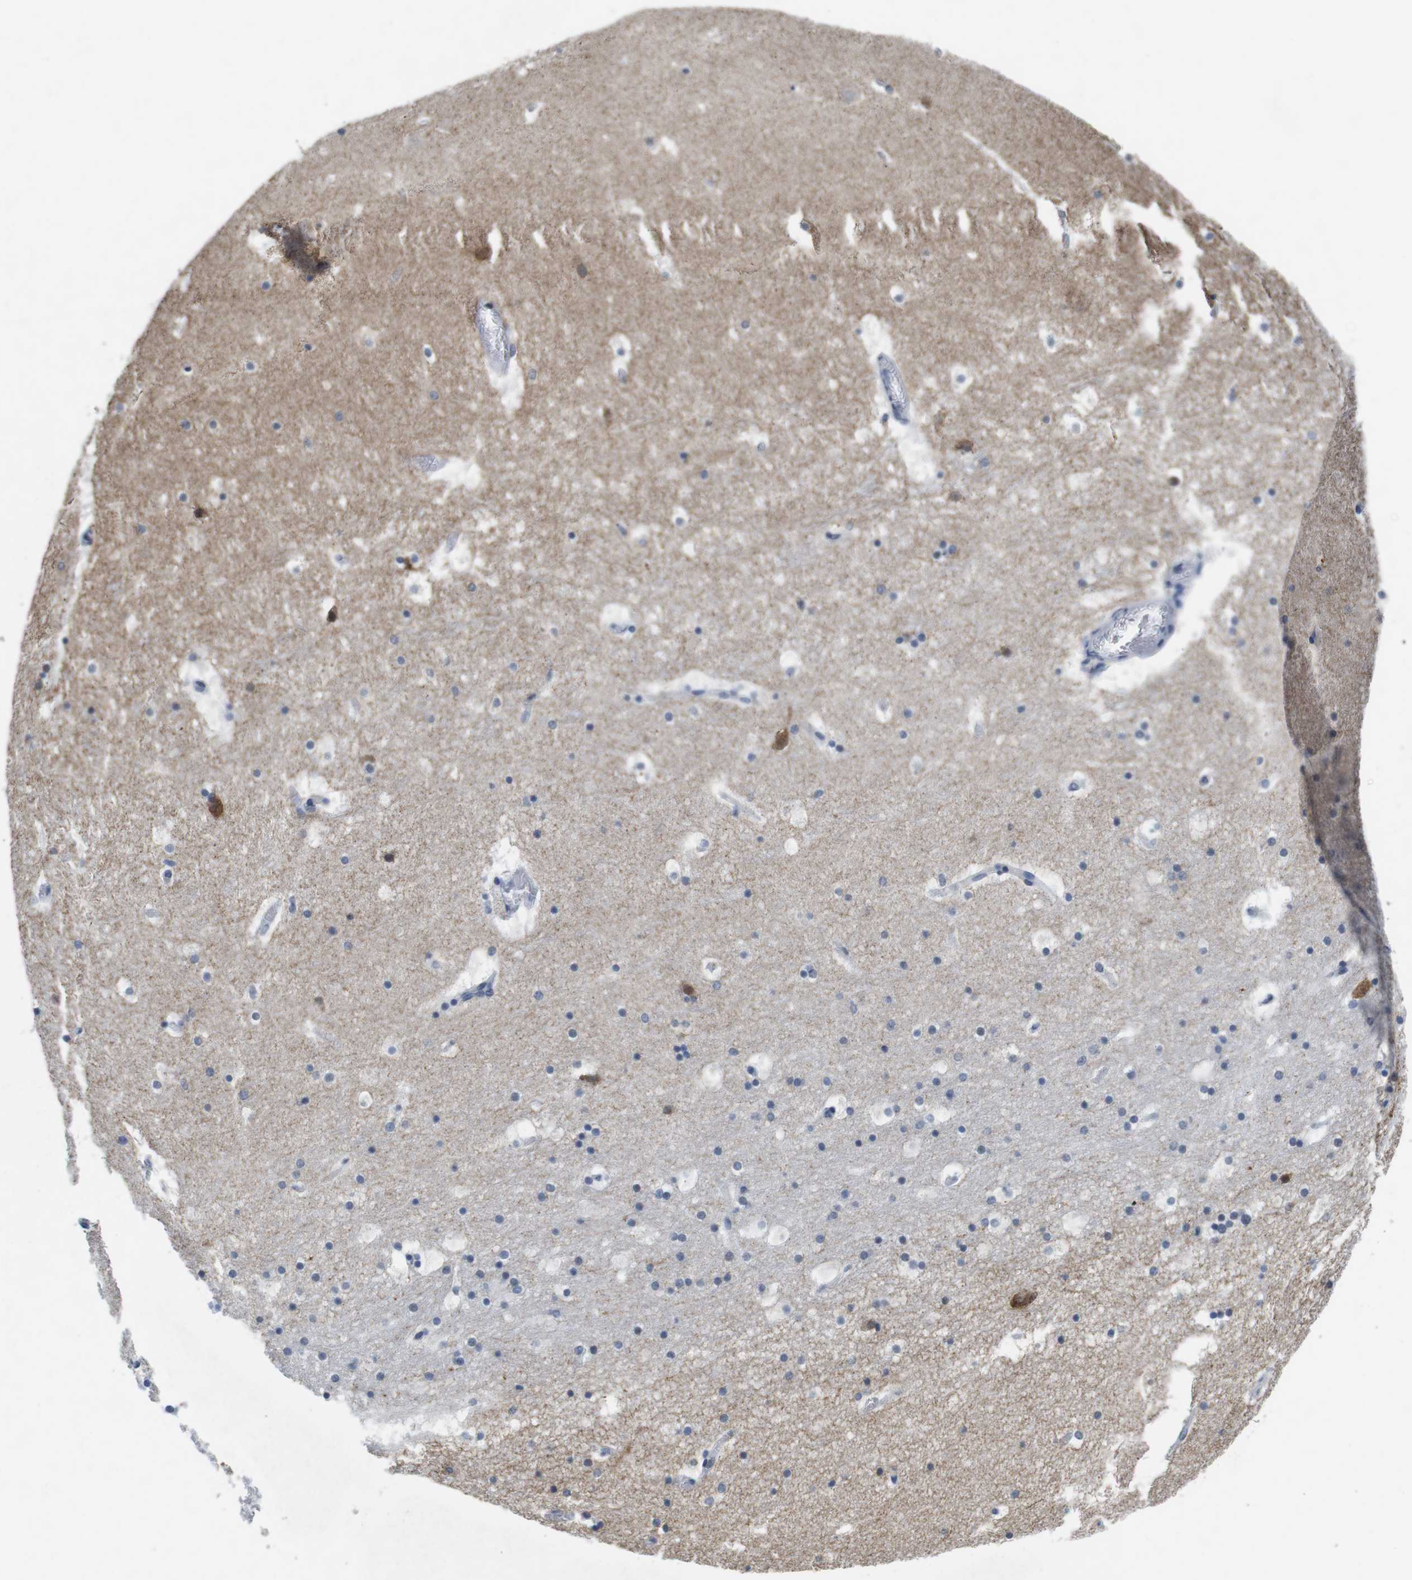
{"staining": {"intensity": "negative", "quantity": "none", "location": "none"}, "tissue": "hippocampus", "cell_type": "Glial cells", "image_type": "normal", "snomed": [{"axis": "morphology", "description": "Normal tissue, NOS"}, {"axis": "topography", "description": "Hippocampus"}], "caption": "IHC image of normal human hippocampus stained for a protein (brown), which exhibits no expression in glial cells.", "gene": "MAP6", "patient": {"sex": "male", "age": 45}}